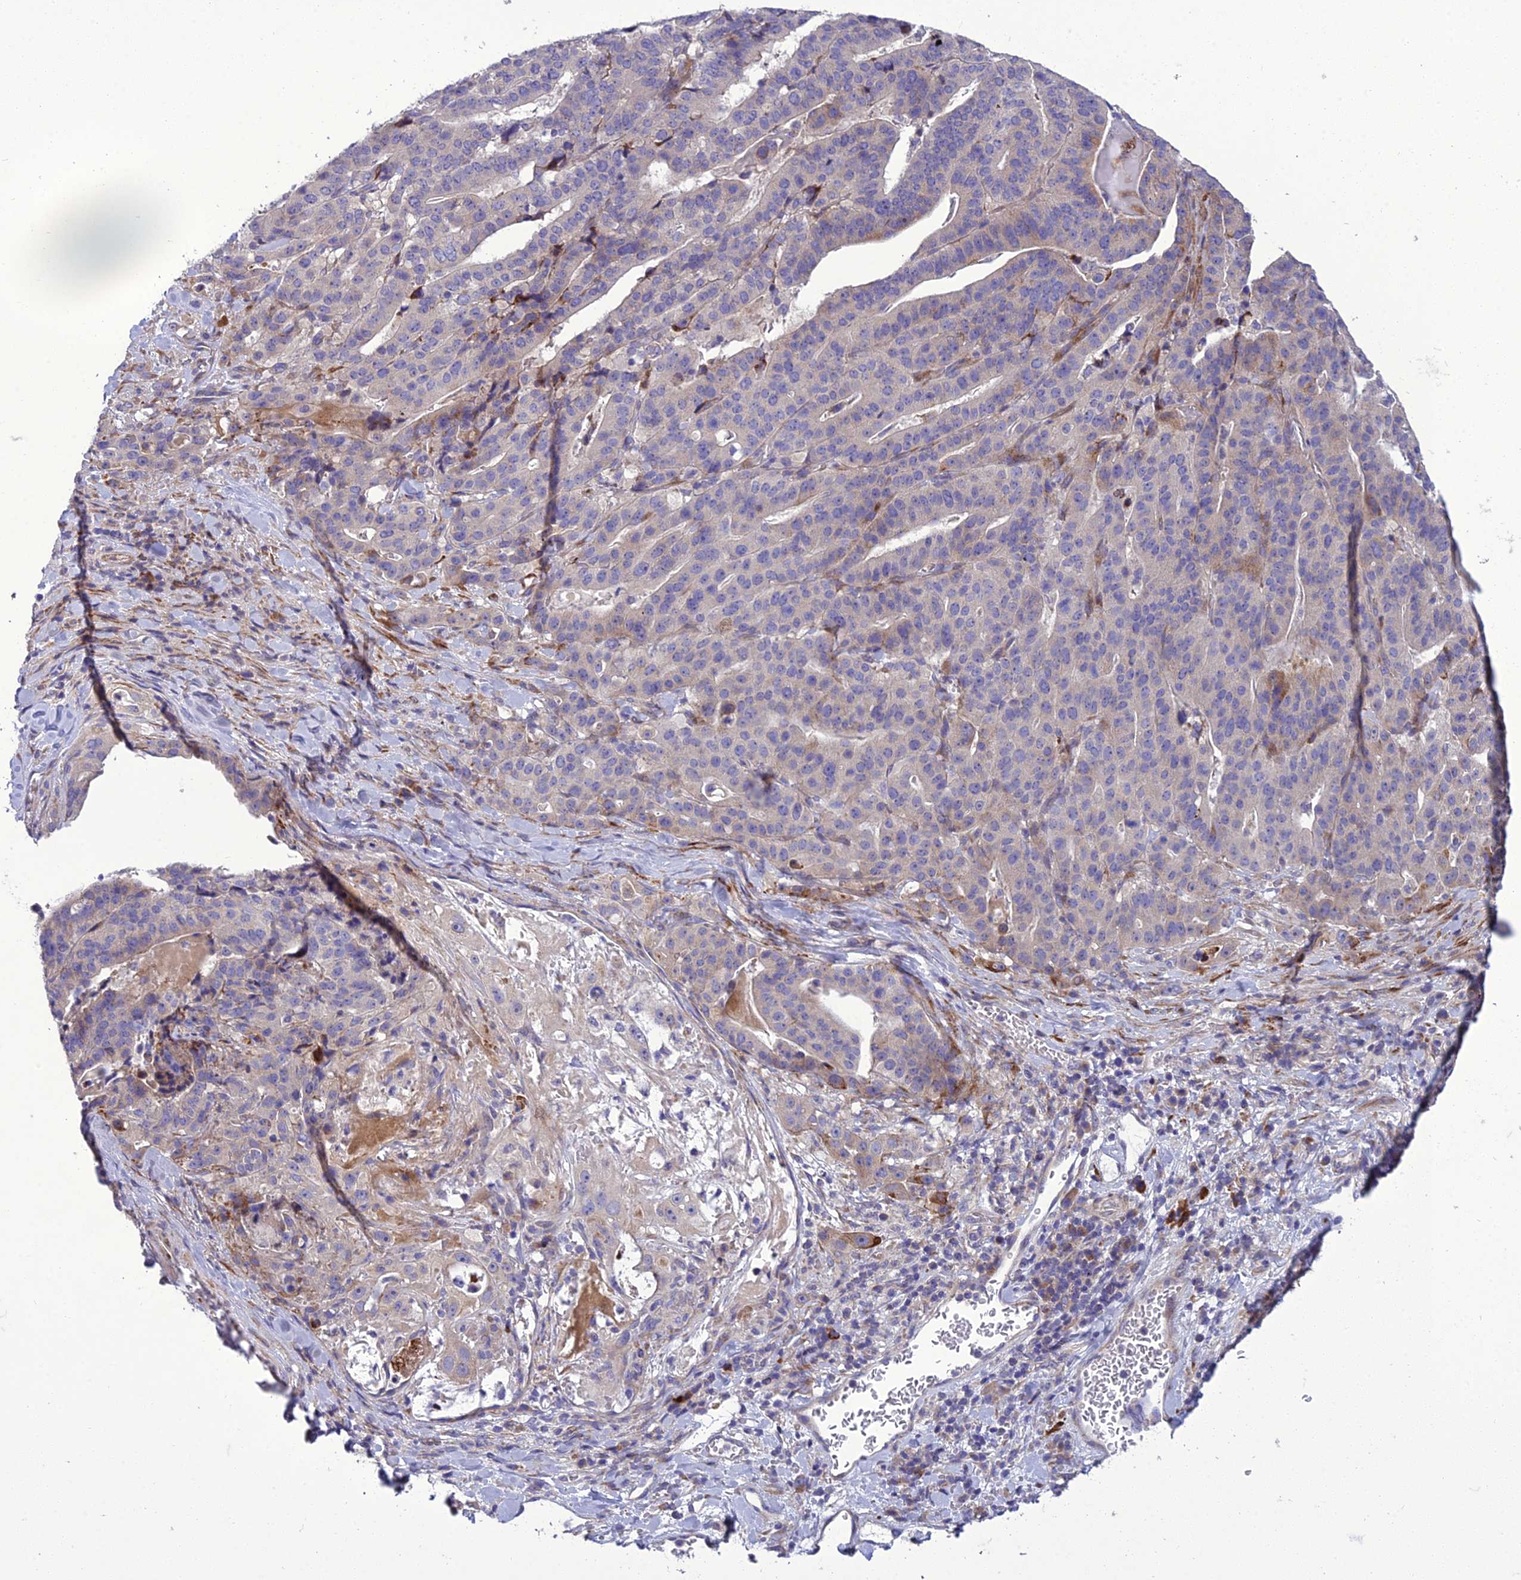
{"staining": {"intensity": "weak", "quantity": "<25%", "location": "cytoplasmic/membranous"}, "tissue": "stomach cancer", "cell_type": "Tumor cells", "image_type": "cancer", "snomed": [{"axis": "morphology", "description": "Adenocarcinoma, NOS"}, {"axis": "topography", "description": "Stomach"}], "caption": "DAB immunohistochemical staining of stomach cancer (adenocarcinoma) demonstrates no significant positivity in tumor cells.", "gene": "ADIPOR2", "patient": {"sex": "male", "age": 48}}